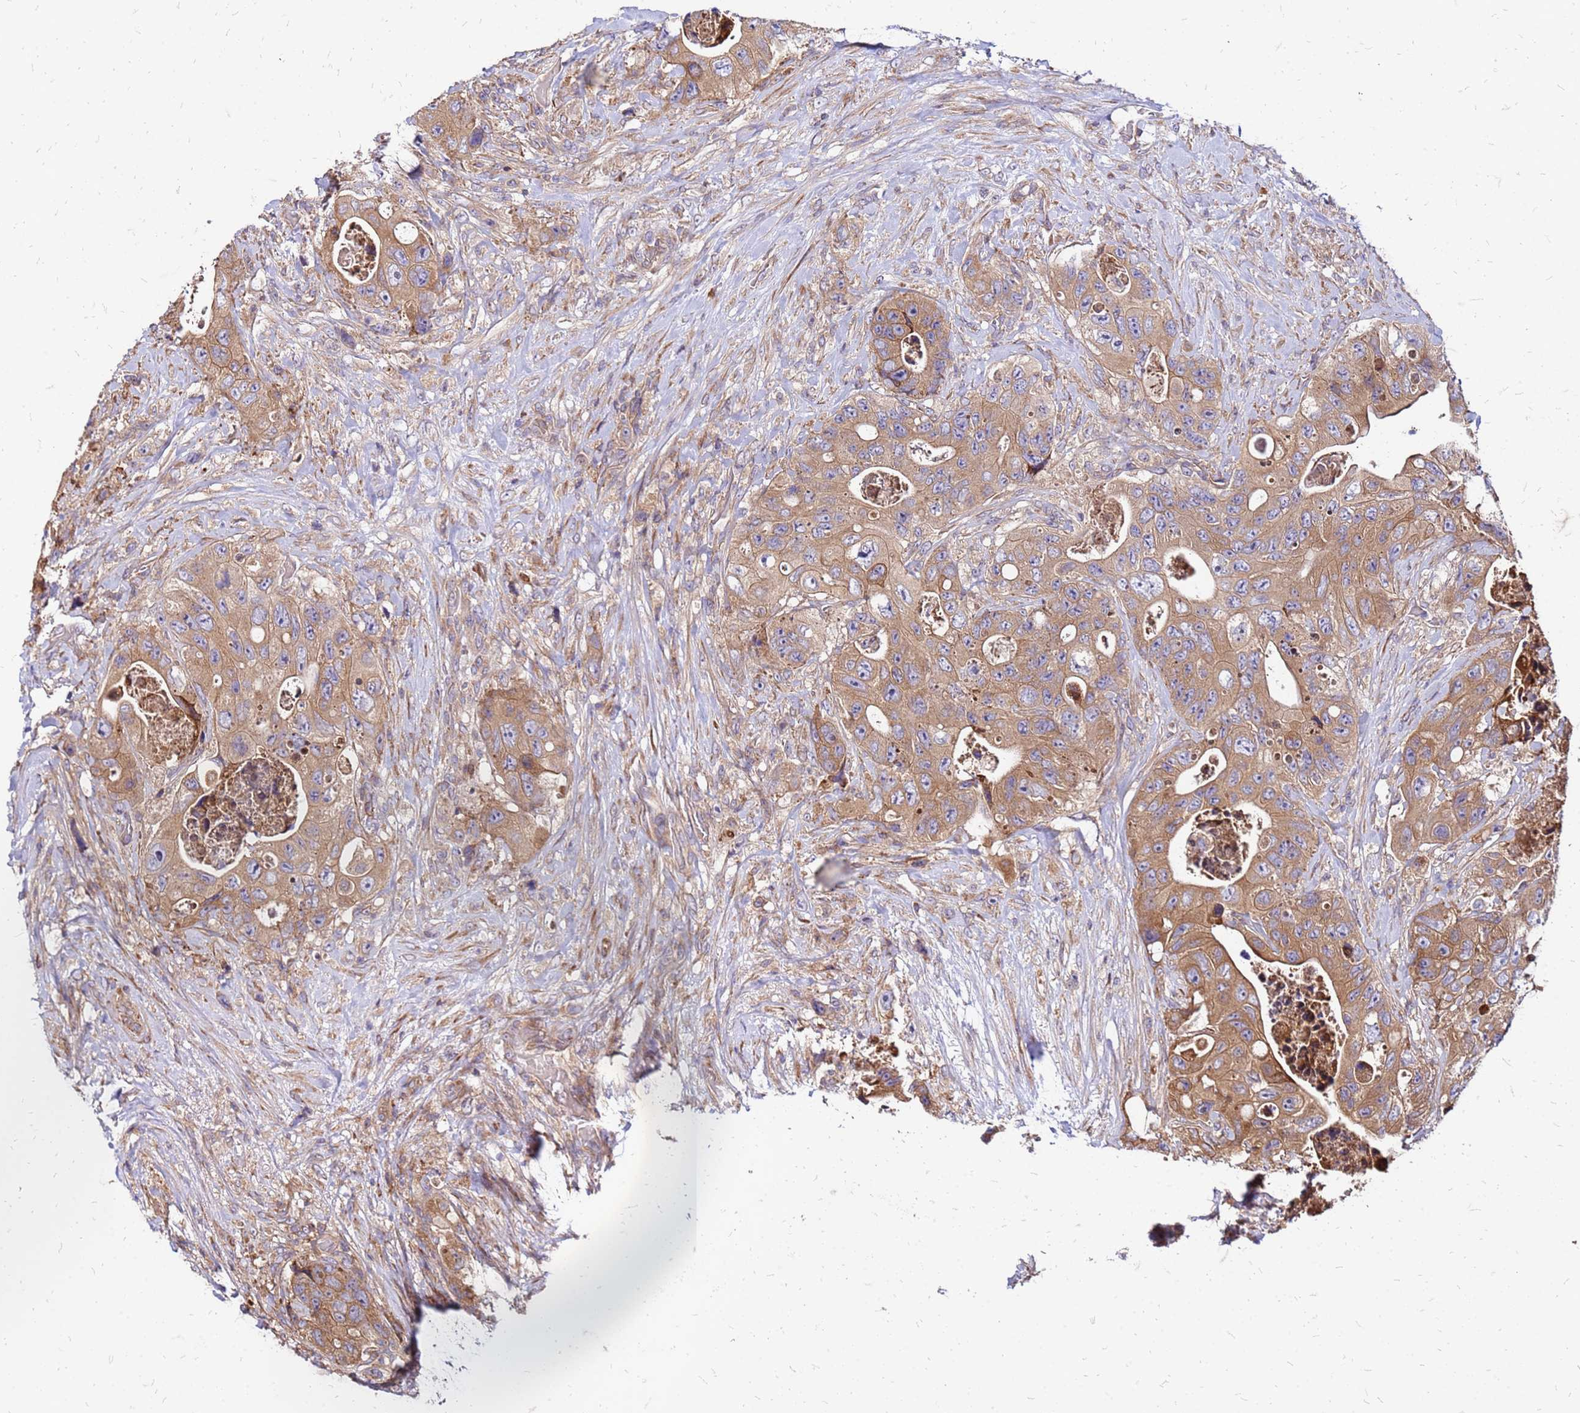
{"staining": {"intensity": "moderate", "quantity": ">75%", "location": "cytoplasmic/membranous"}, "tissue": "colorectal cancer", "cell_type": "Tumor cells", "image_type": "cancer", "snomed": [{"axis": "morphology", "description": "Adenocarcinoma, NOS"}, {"axis": "topography", "description": "Colon"}], "caption": "An immunohistochemistry (IHC) image of neoplastic tissue is shown. Protein staining in brown shows moderate cytoplasmic/membranous positivity in colorectal cancer (adenocarcinoma) within tumor cells.", "gene": "VMO1", "patient": {"sex": "female", "age": 46}}